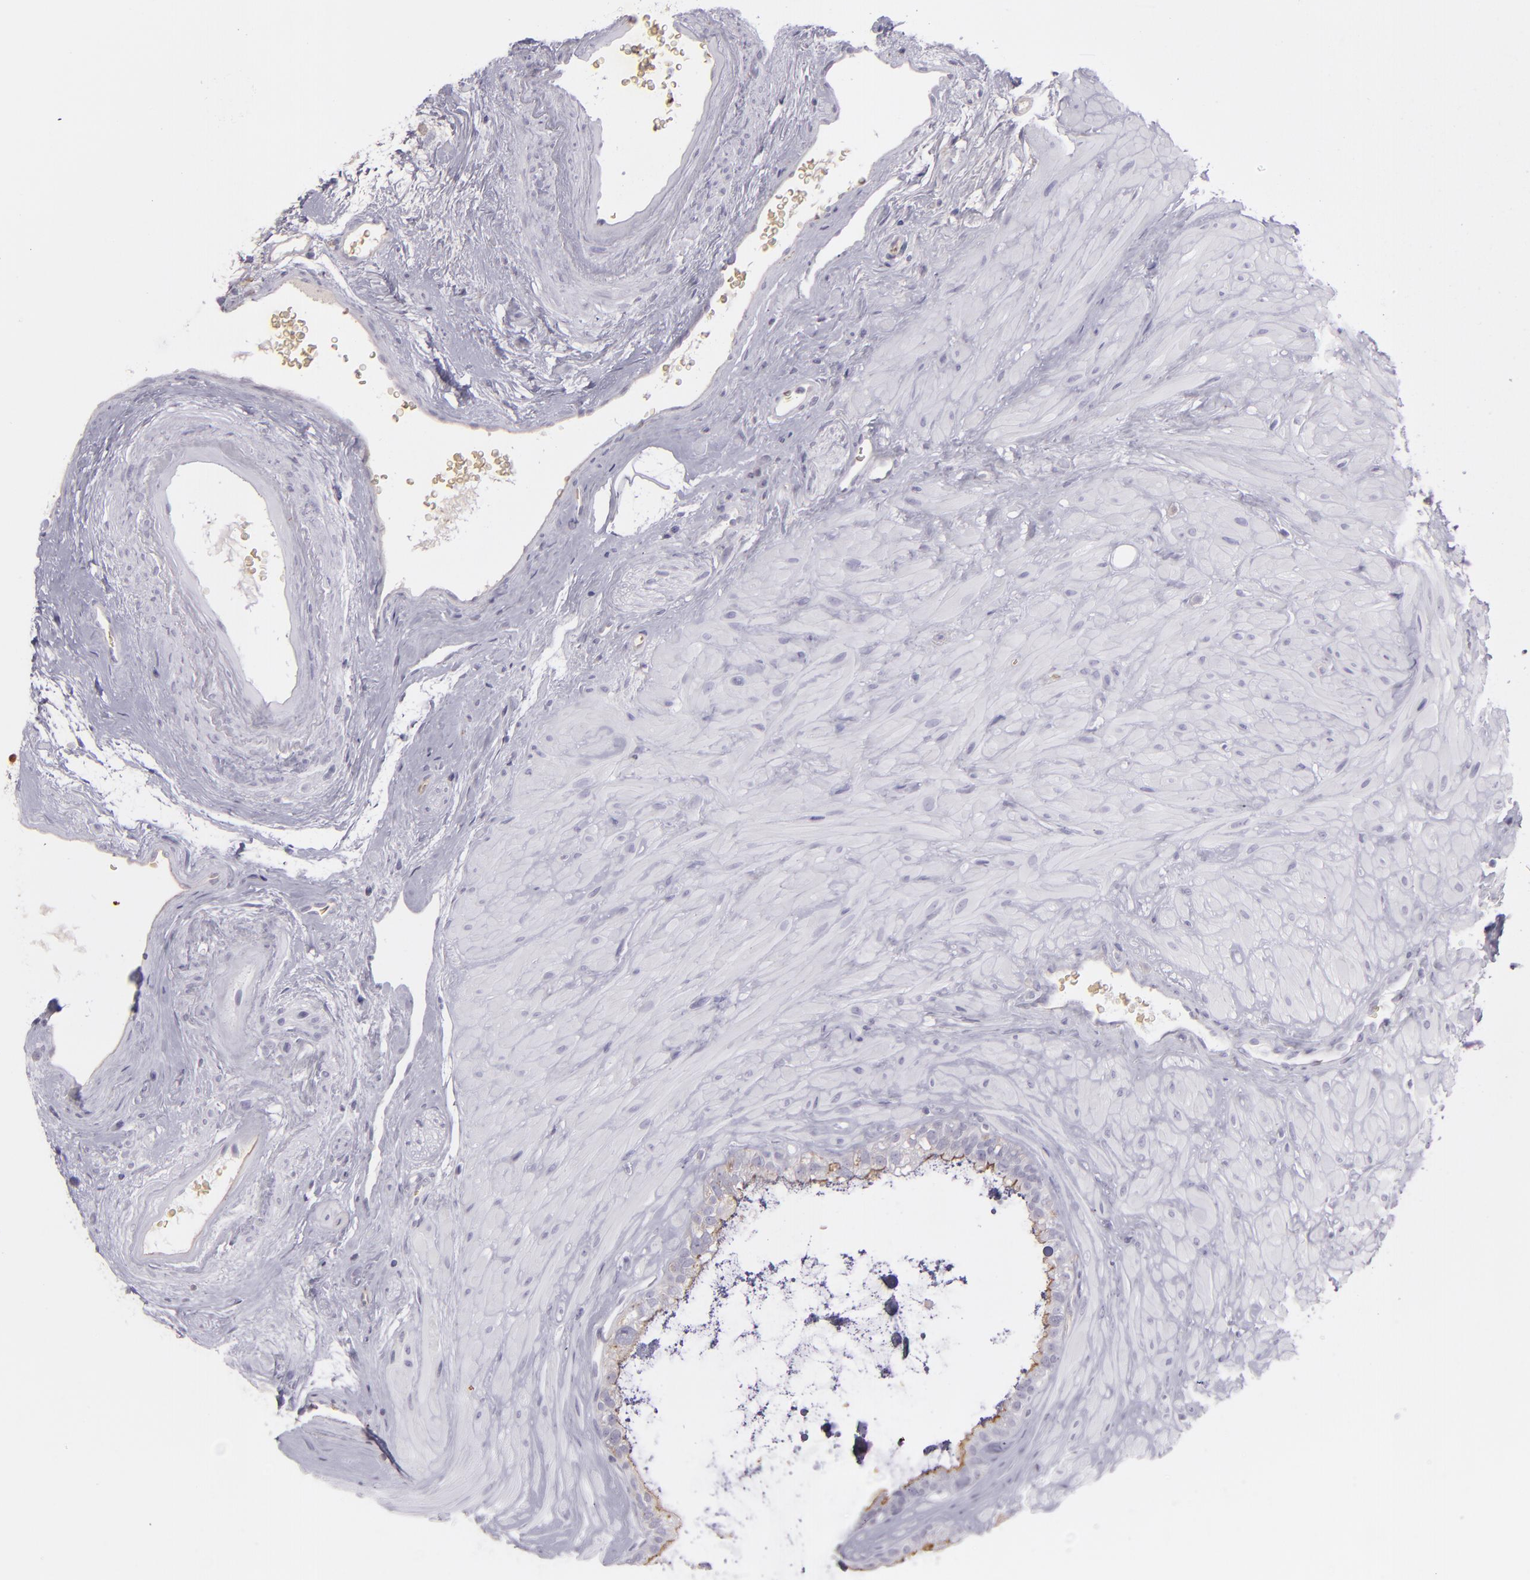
{"staining": {"intensity": "negative", "quantity": "none", "location": "none"}, "tissue": "seminal vesicle", "cell_type": "Glandular cells", "image_type": "normal", "snomed": [{"axis": "morphology", "description": "Normal tissue, NOS"}, {"axis": "topography", "description": "Seminal veicle"}], "caption": "Immunohistochemistry (IHC) photomicrograph of normal seminal vesicle: seminal vesicle stained with DAB exhibits no significant protein staining in glandular cells. Nuclei are stained in blue.", "gene": "ACE", "patient": {"sex": "male", "age": 63}}